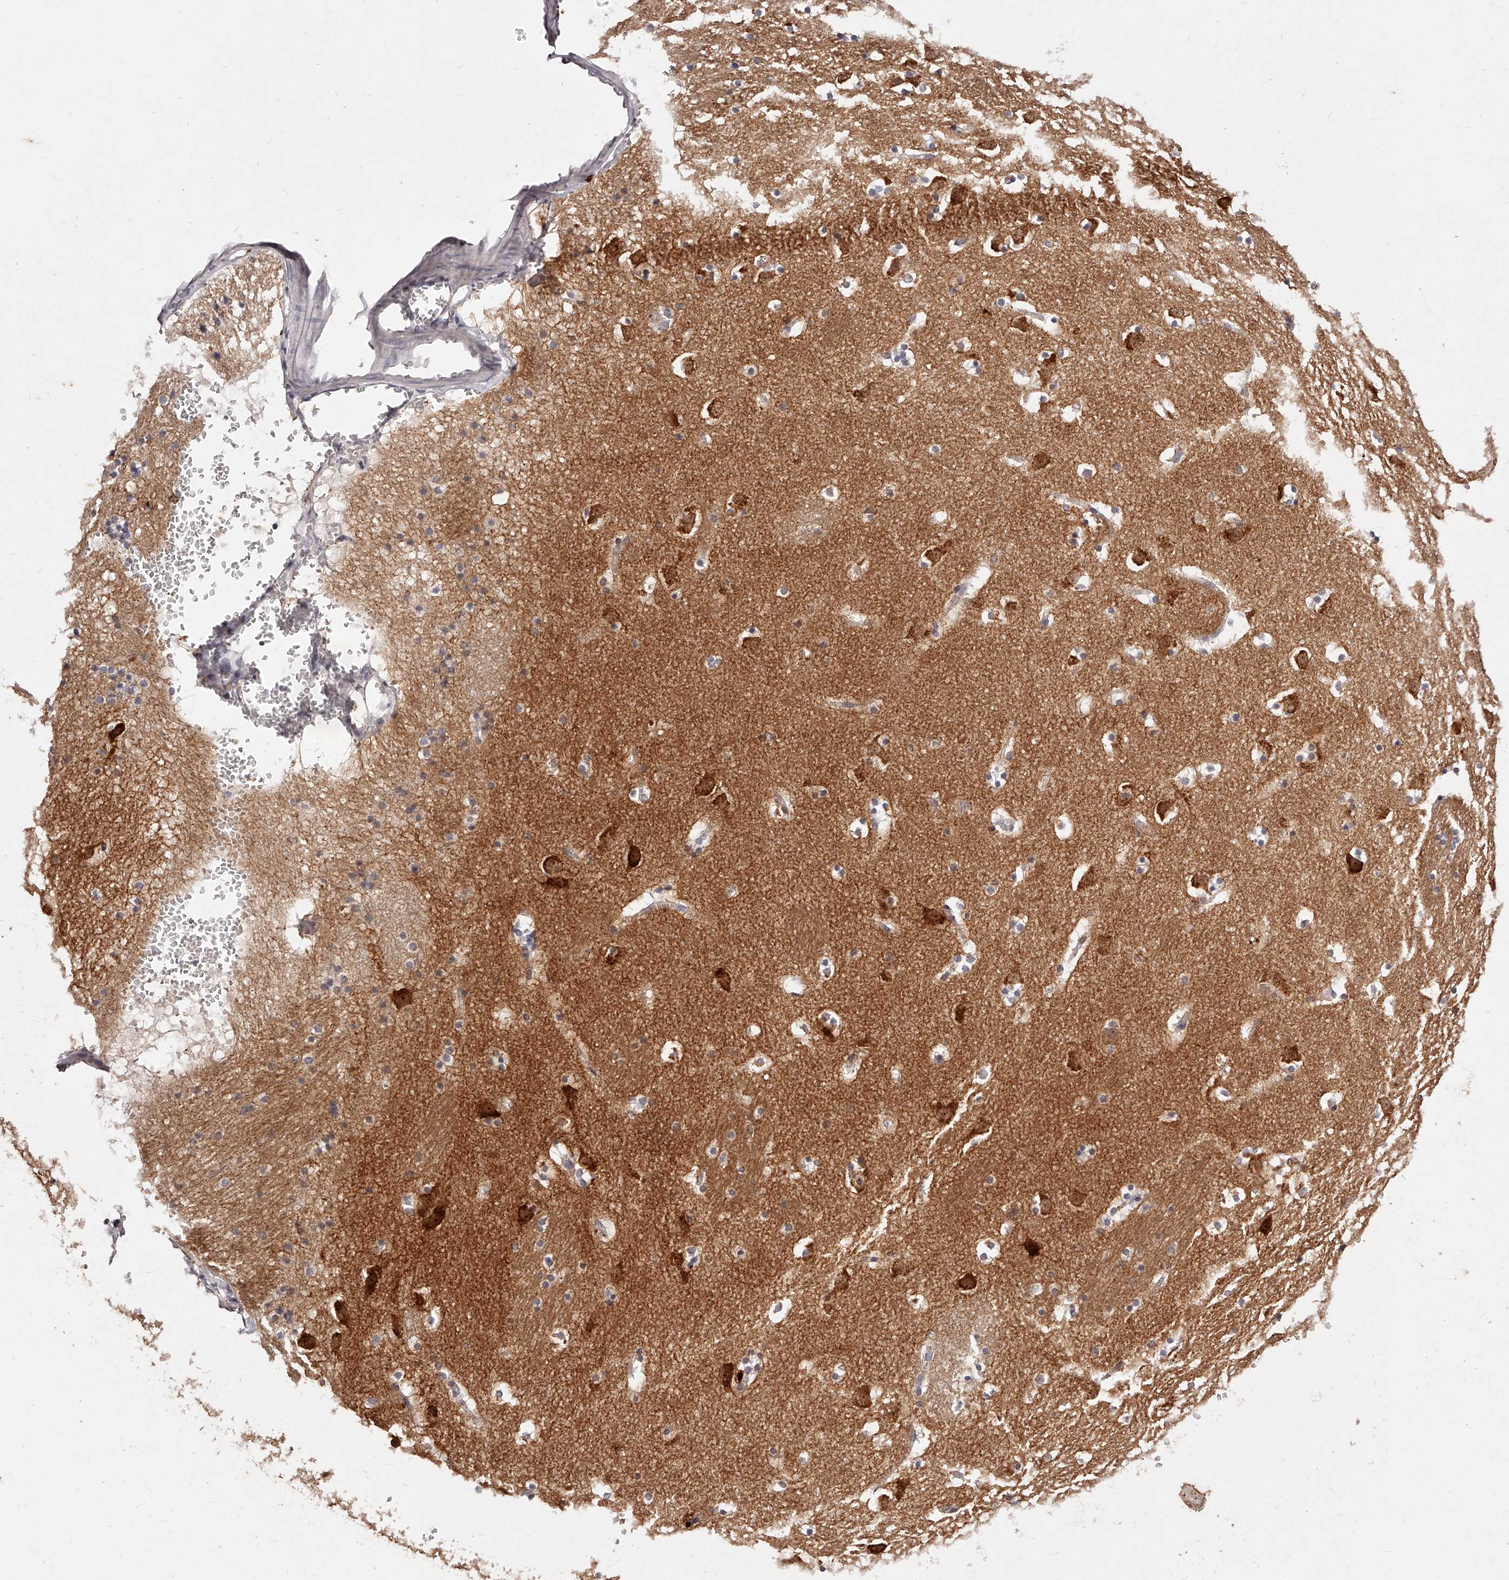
{"staining": {"intensity": "weak", "quantity": "<25%", "location": "cytoplasmic/membranous"}, "tissue": "caudate", "cell_type": "Glial cells", "image_type": "normal", "snomed": [{"axis": "morphology", "description": "Normal tissue, NOS"}, {"axis": "topography", "description": "Lateral ventricle wall"}], "caption": "Immunohistochemistry (IHC) of benign human caudate displays no positivity in glial cells. (DAB (3,3'-diaminobenzidine) immunohistochemistry (IHC) visualized using brightfield microscopy, high magnification).", "gene": "PHACTR1", "patient": {"sex": "male", "age": 45}}